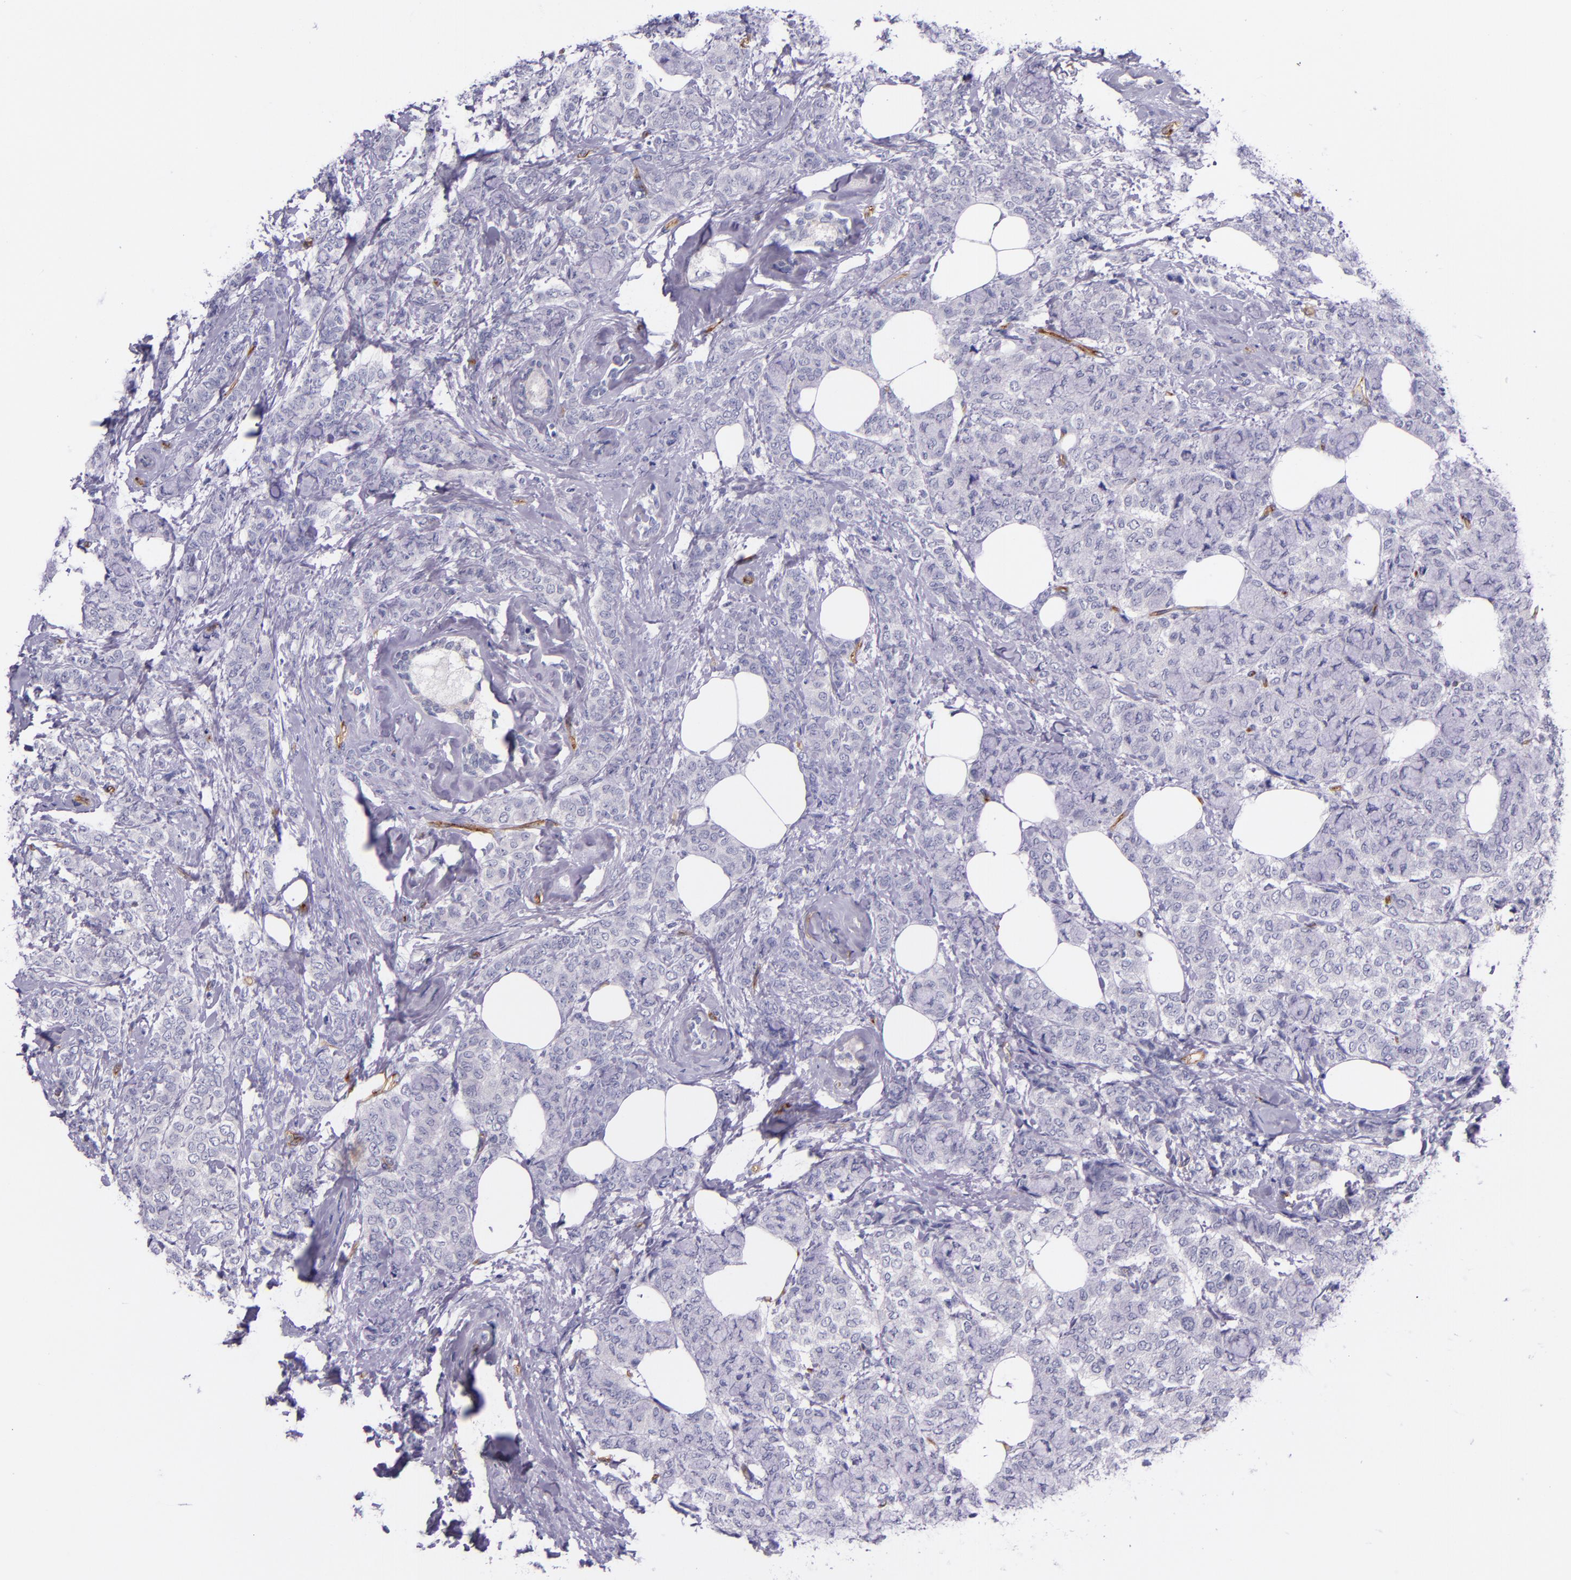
{"staining": {"intensity": "negative", "quantity": "none", "location": "none"}, "tissue": "breast cancer", "cell_type": "Tumor cells", "image_type": "cancer", "snomed": [{"axis": "morphology", "description": "Lobular carcinoma"}, {"axis": "topography", "description": "Breast"}], "caption": "Lobular carcinoma (breast) was stained to show a protein in brown. There is no significant positivity in tumor cells. Brightfield microscopy of immunohistochemistry stained with DAB (brown) and hematoxylin (blue), captured at high magnification.", "gene": "NOS3", "patient": {"sex": "female", "age": 60}}